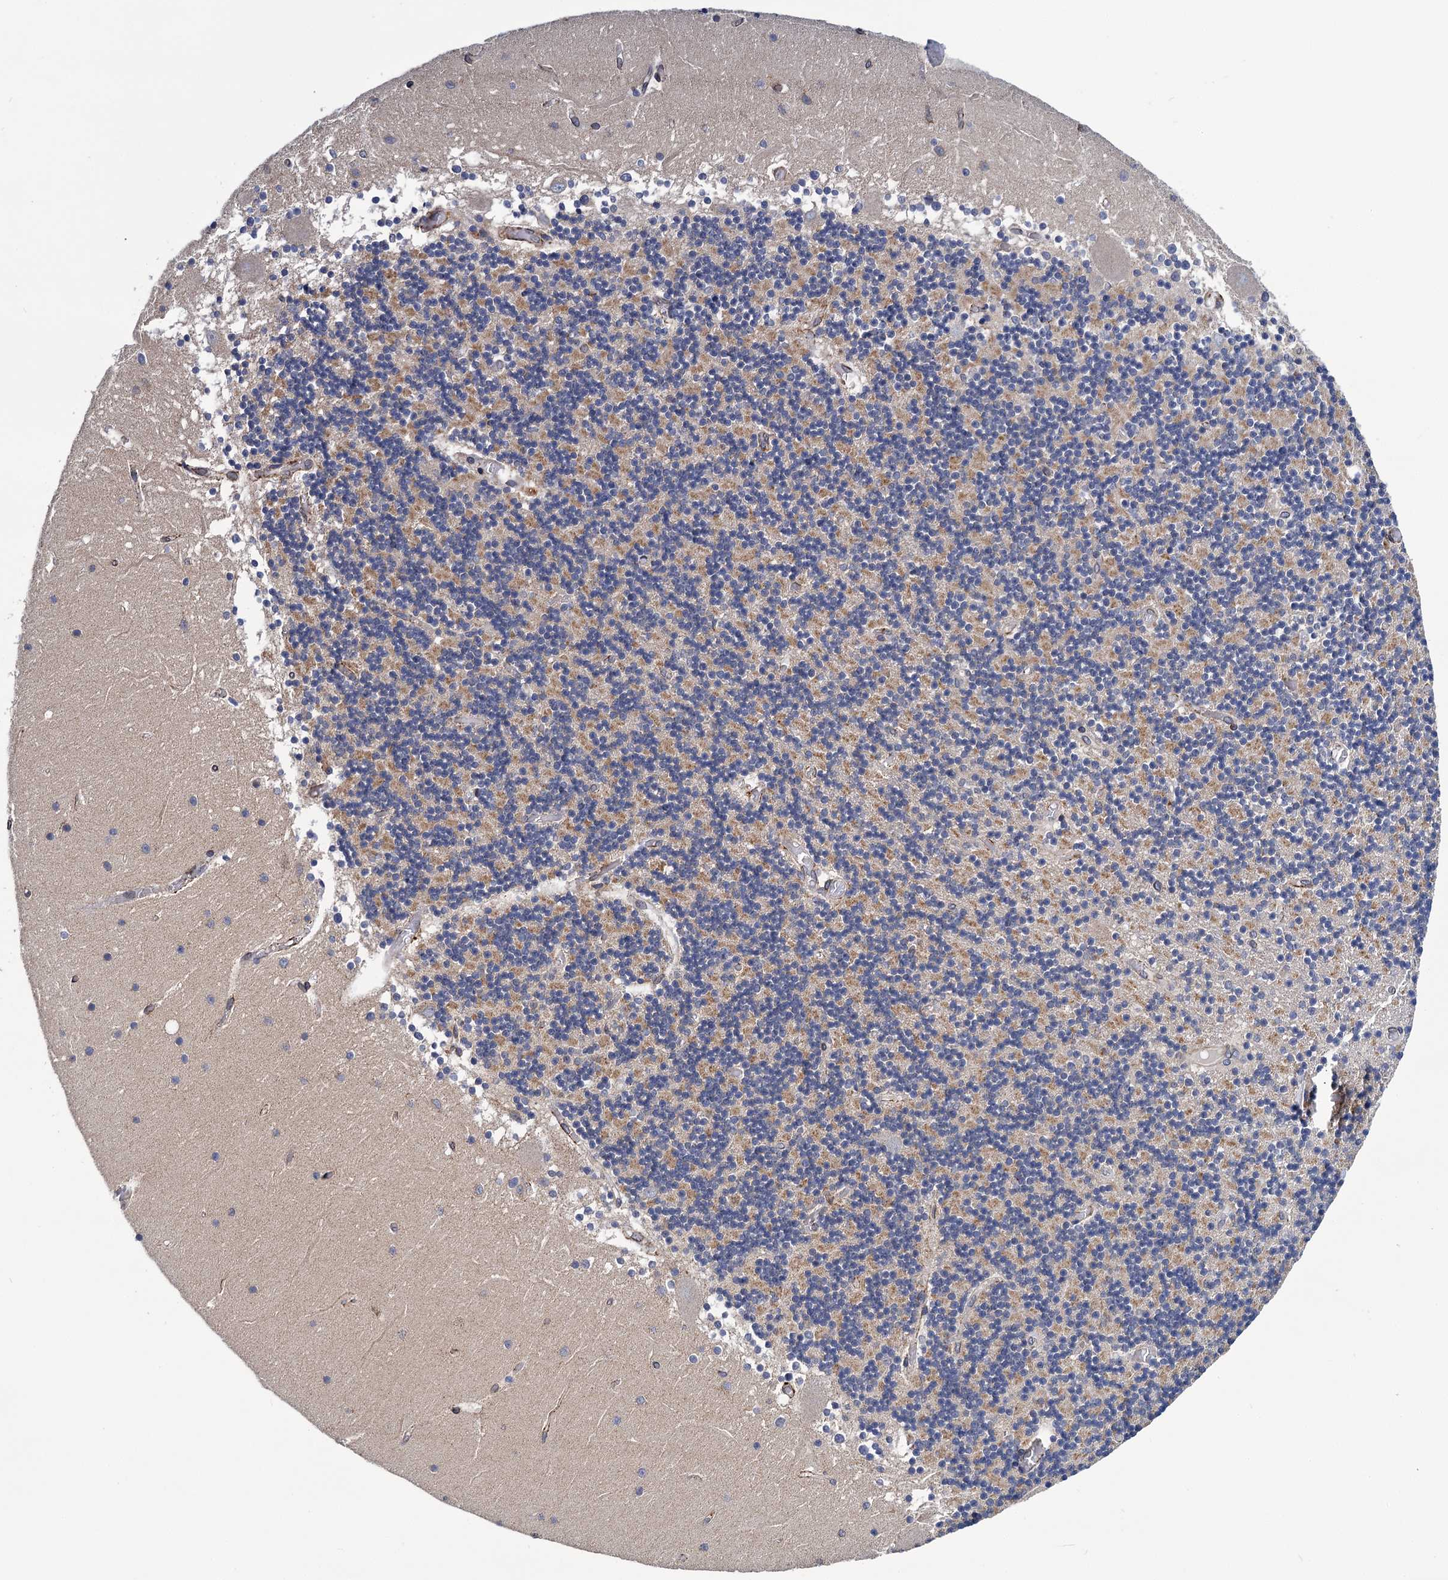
{"staining": {"intensity": "moderate", "quantity": "<25%", "location": "cytoplasmic/membranous"}, "tissue": "cerebellum", "cell_type": "Cells in granular layer", "image_type": "normal", "snomed": [{"axis": "morphology", "description": "Normal tissue, NOS"}, {"axis": "topography", "description": "Cerebellum"}], "caption": "Immunohistochemical staining of unremarkable cerebellum shows moderate cytoplasmic/membranous protein staining in approximately <25% of cells in granular layer. Nuclei are stained in blue.", "gene": "SUPV3L1", "patient": {"sex": "female", "age": 28}}